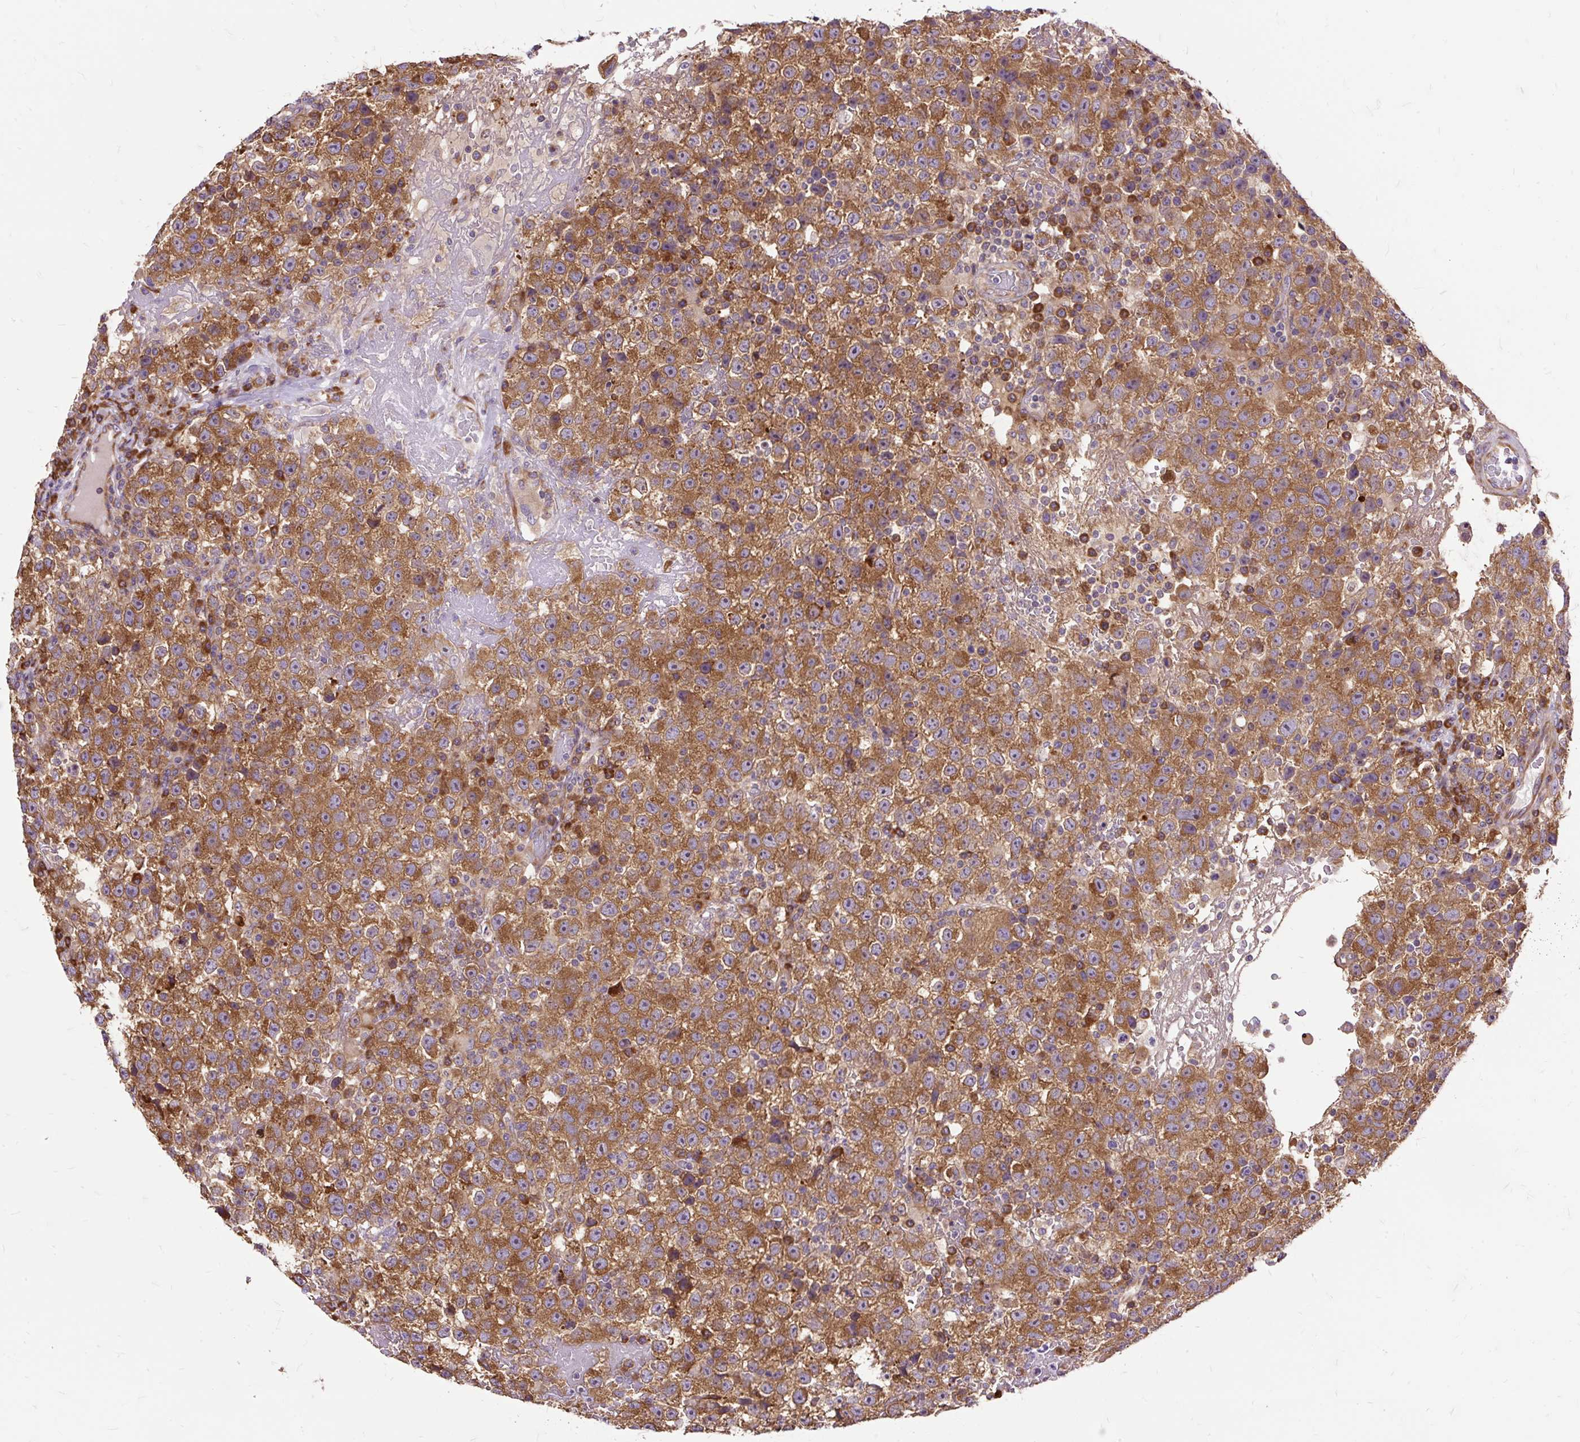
{"staining": {"intensity": "moderate", "quantity": ">75%", "location": "cytoplasmic/membranous"}, "tissue": "testis cancer", "cell_type": "Tumor cells", "image_type": "cancer", "snomed": [{"axis": "morphology", "description": "Seminoma, NOS"}, {"axis": "topography", "description": "Testis"}], "caption": "Testis seminoma stained with a protein marker exhibits moderate staining in tumor cells.", "gene": "RPS5", "patient": {"sex": "male", "age": 22}}